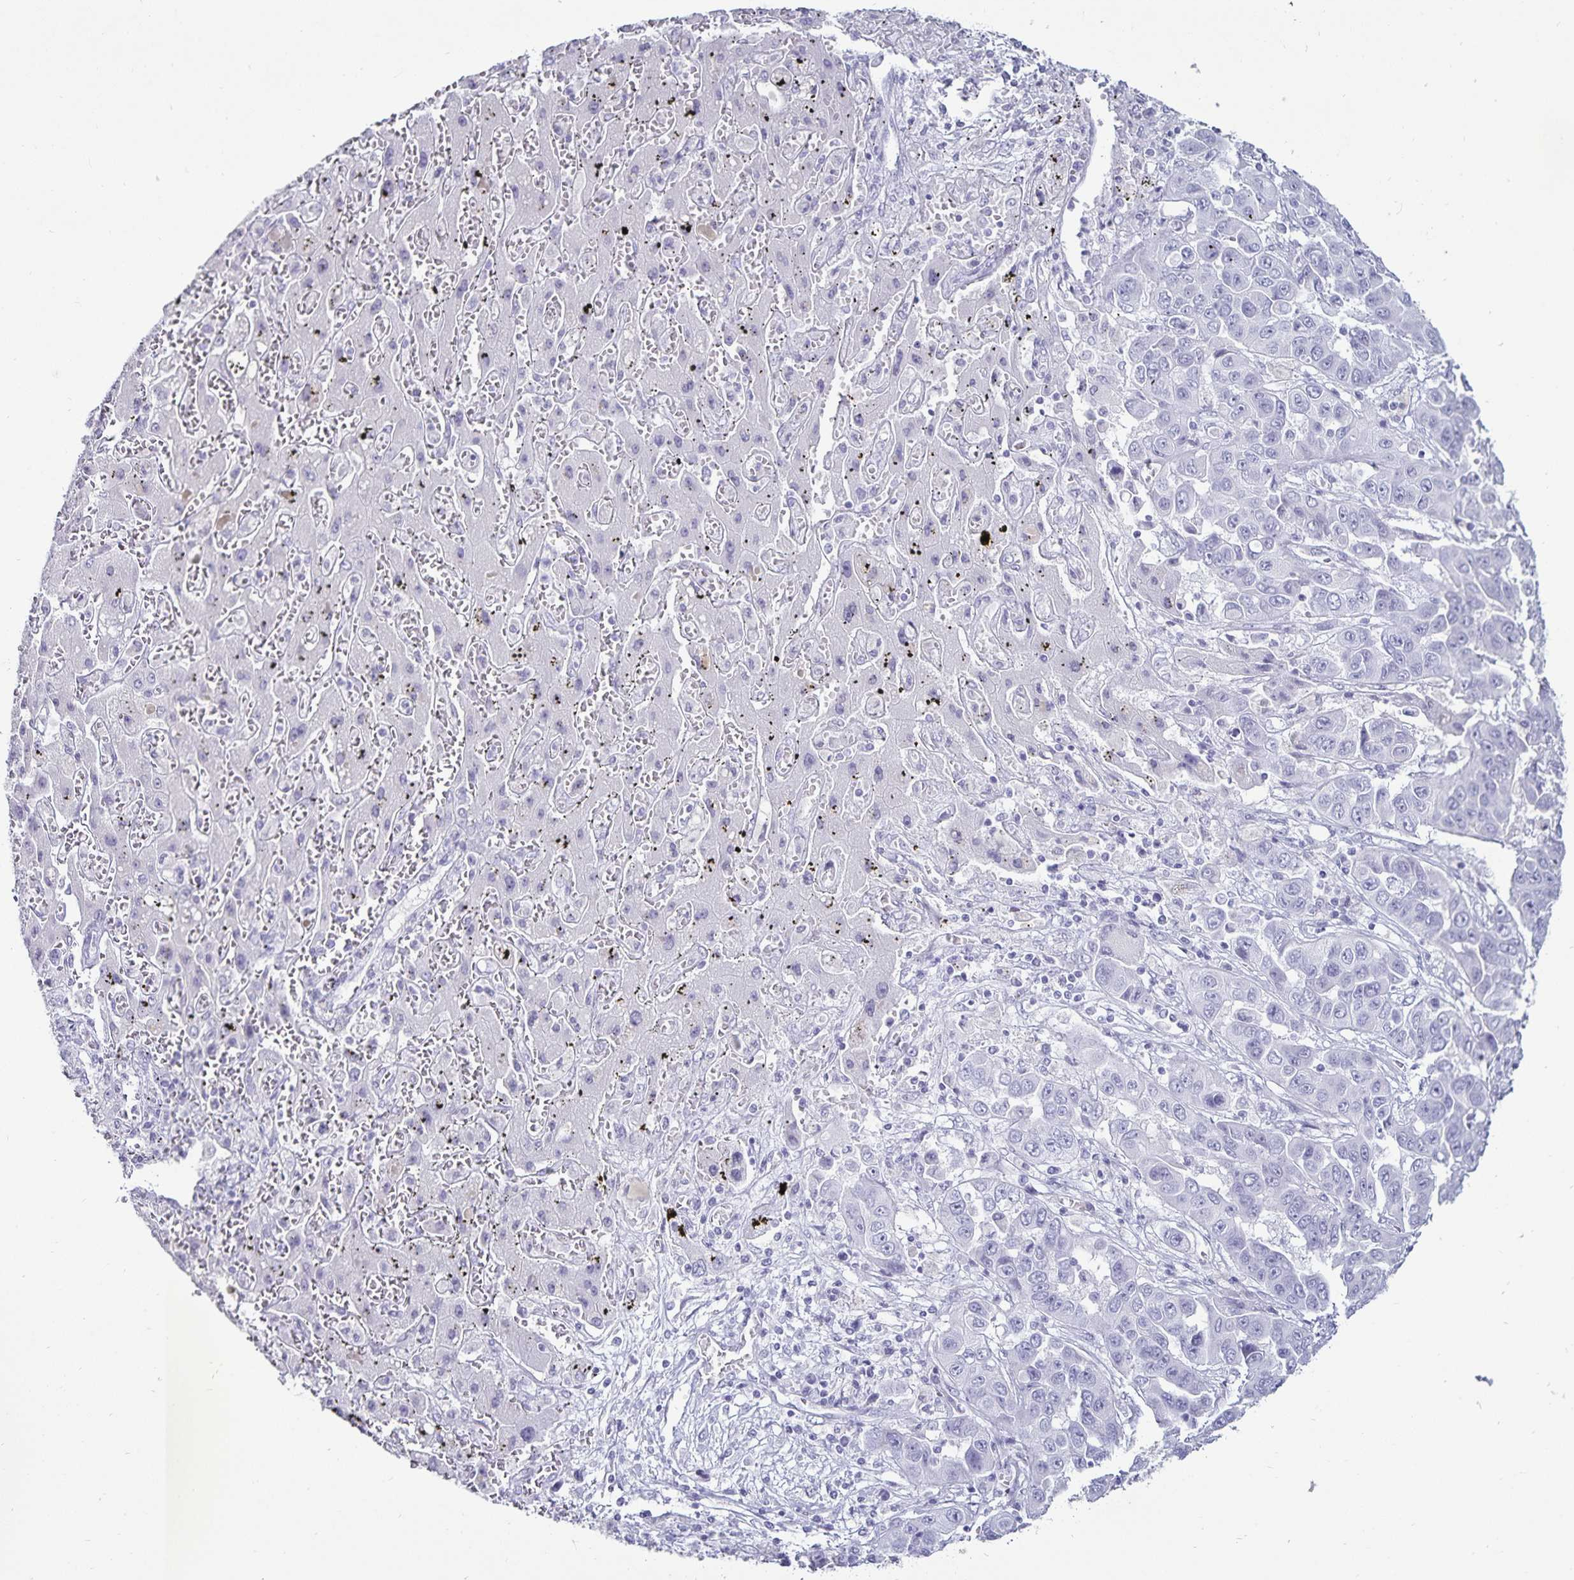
{"staining": {"intensity": "negative", "quantity": "none", "location": "none"}, "tissue": "liver cancer", "cell_type": "Tumor cells", "image_type": "cancer", "snomed": [{"axis": "morphology", "description": "Cholangiocarcinoma"}, {"axis": "topography", "description": "Liver"}], "caption": "A high-resolution histopathology image shows IHC staining of liver cholangiocarcinoma, which demonstrates no significant staining in tumor cells.", "gene": "DEFA6", "patient": {"sex": "female", "age": 52}}